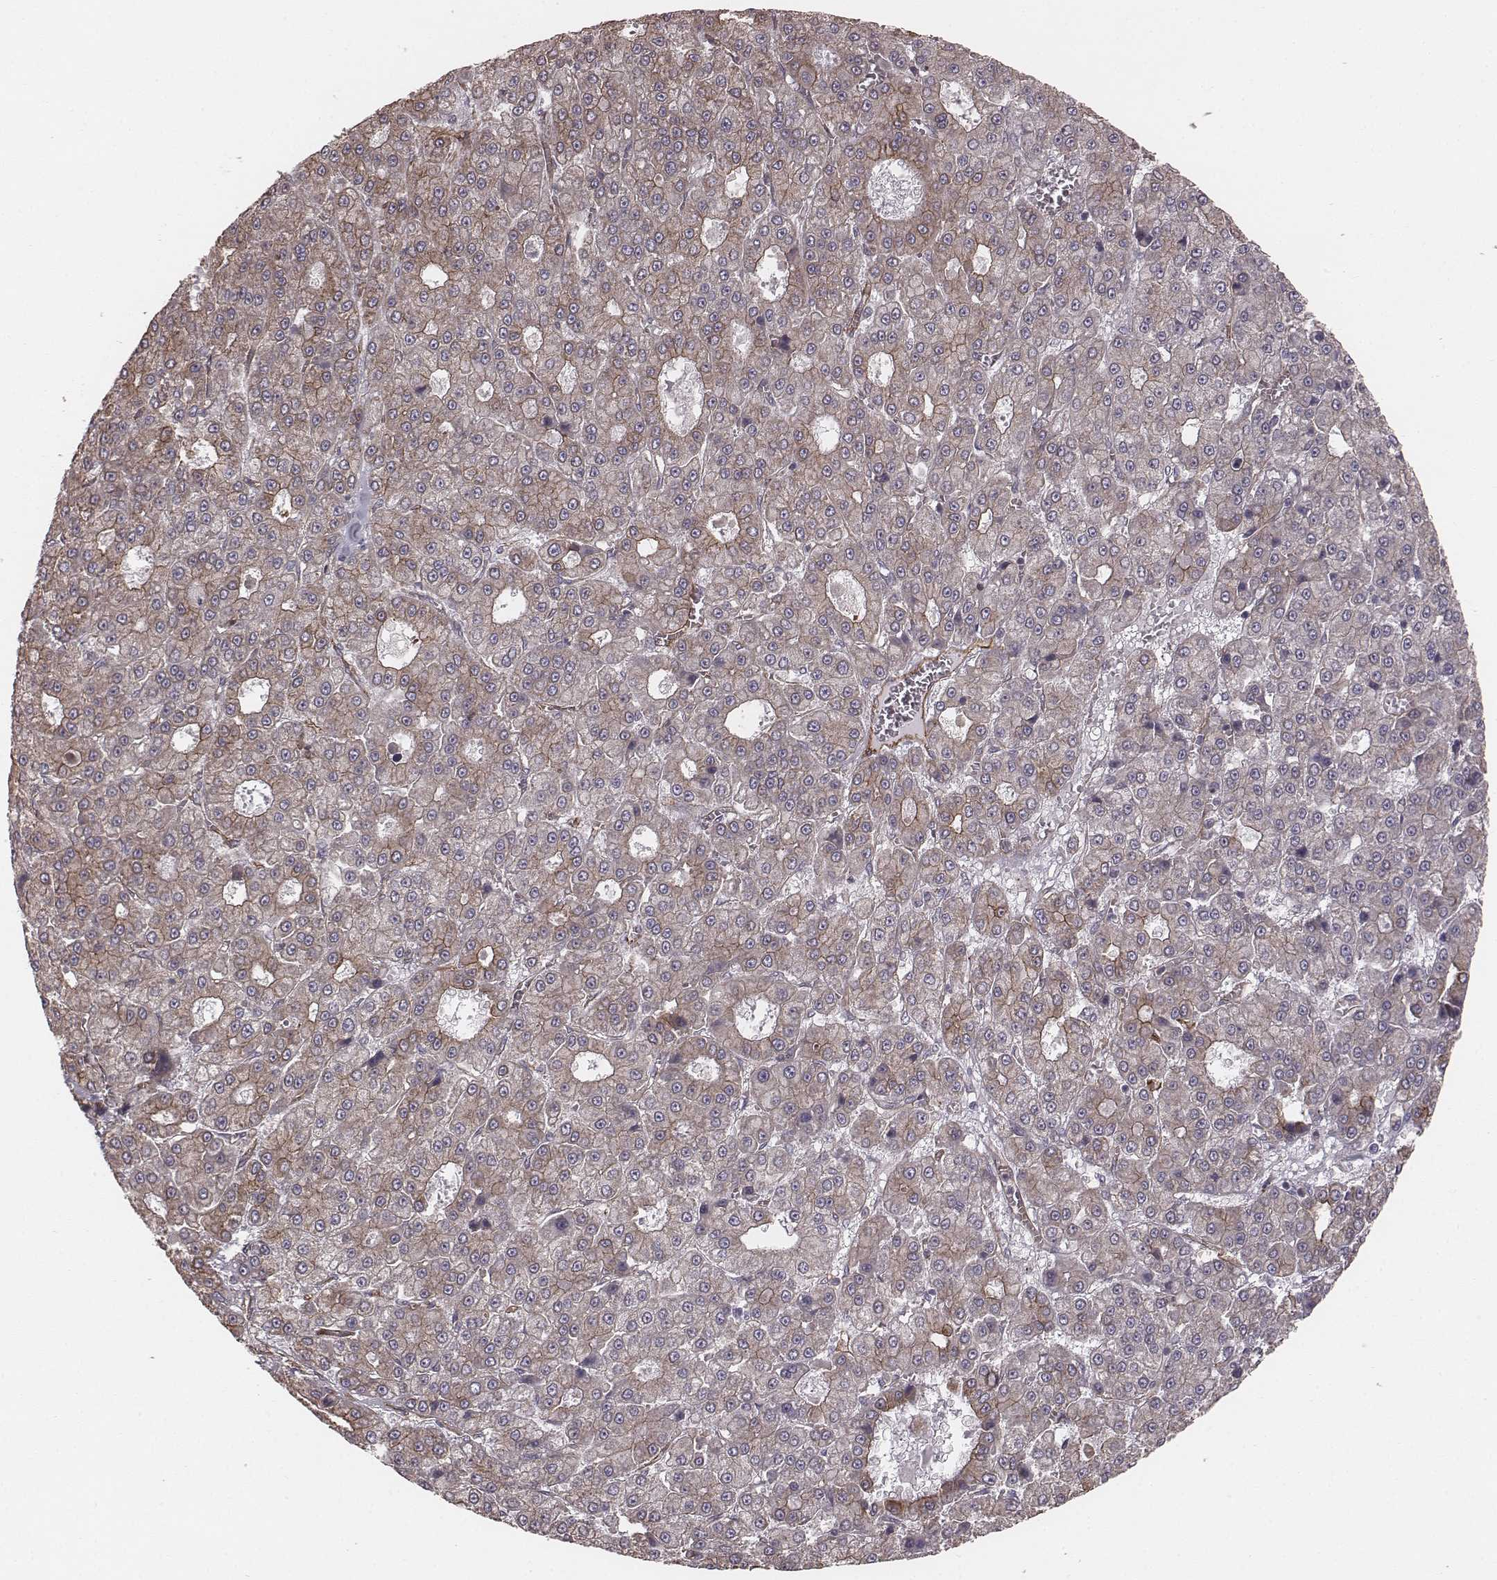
{"staining": {"intensity": "weak", "quantity": "25%-75%", "location": "cytoplasmic/membranous"}, "tissue": "liver cancer", "cell_type": "Tumor cells", "image_type": "cancer", "snomed": [{"axis": "morphology", "description": "Carcinoma, Hepatocellular, NOS"}, {"axis": "topography", "description": "Liver"}], "caption": "The histopathology image demonstrates immunohistochemical staining of liver cancer. There is weak cytoplasmic/membranous expression is present in about 25%-75% of tumor cells.", "gene": "PALMD", "patient": {"sex": "male", "age": 70}}